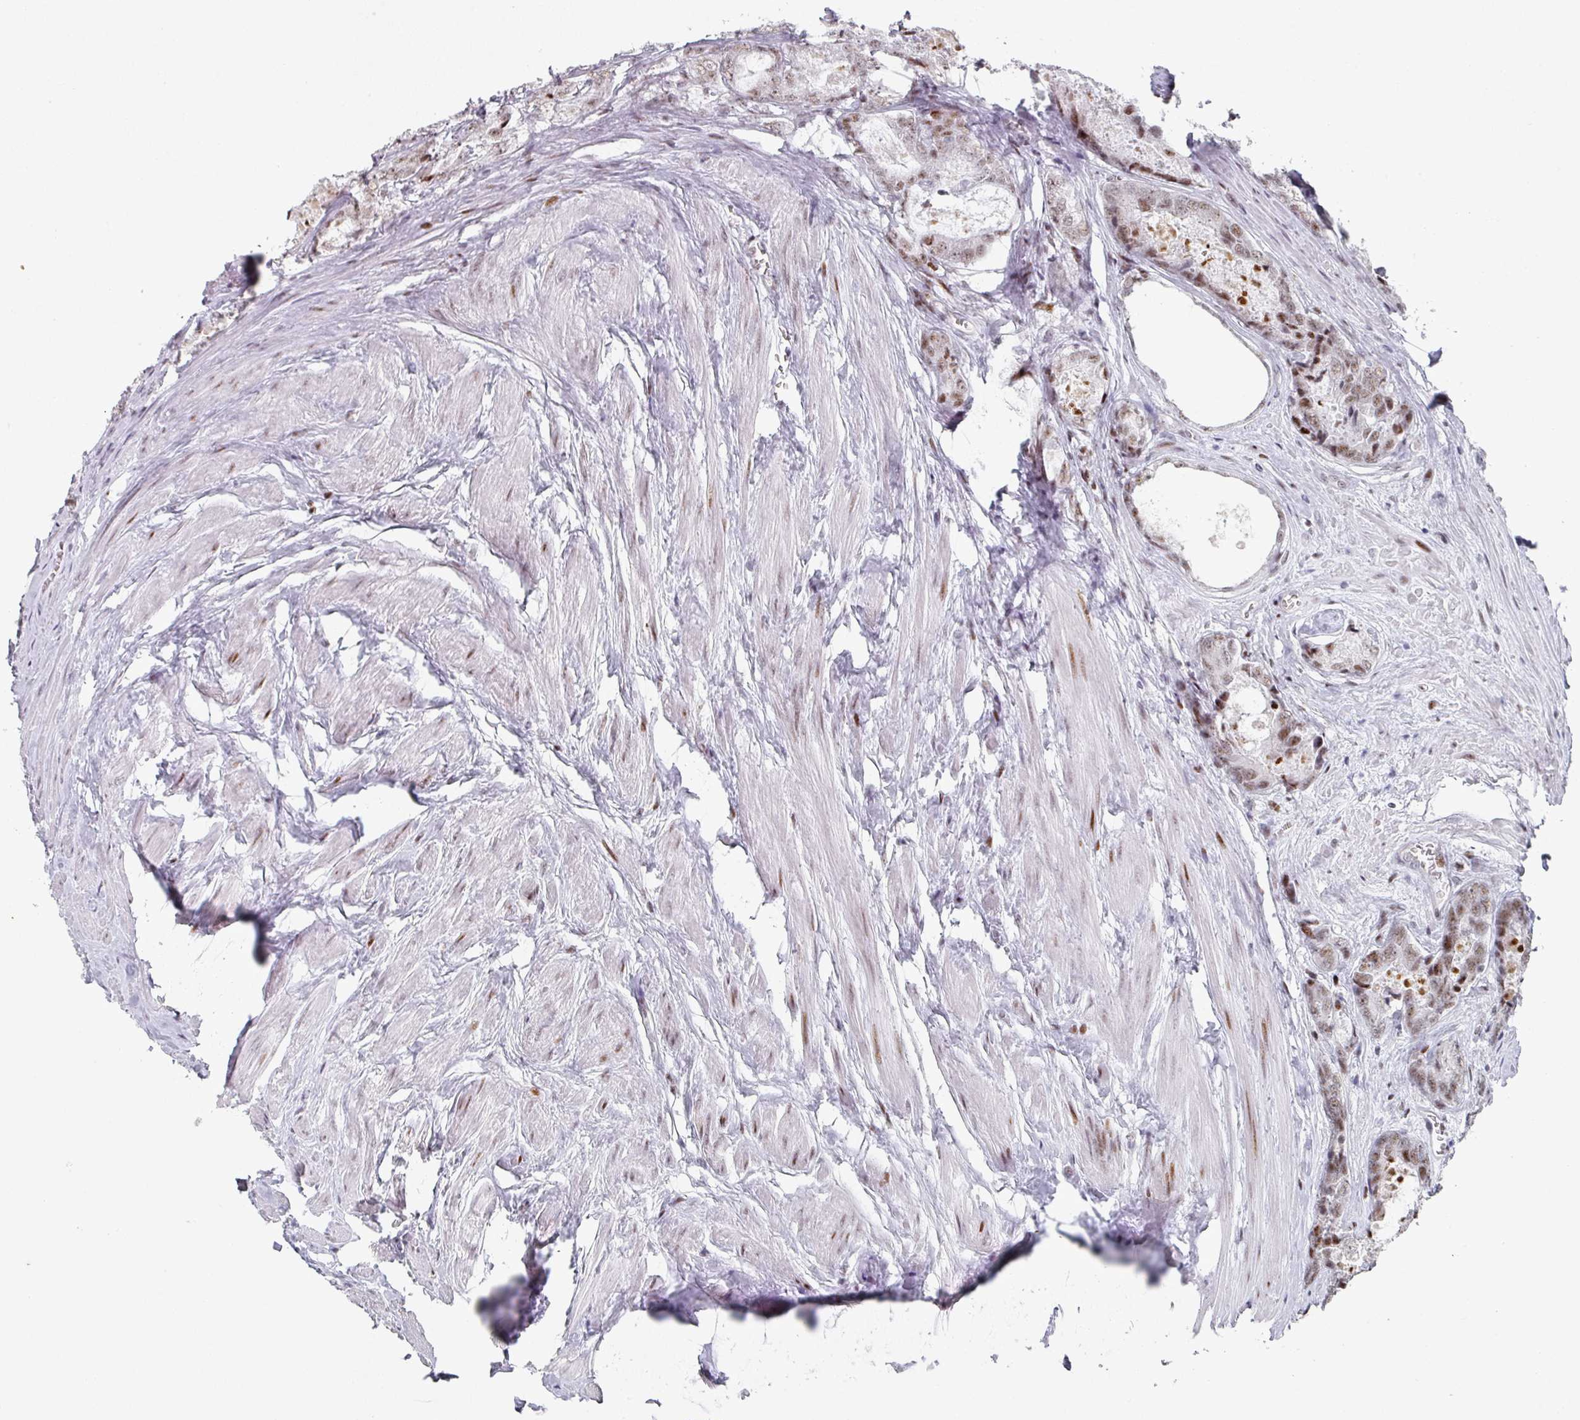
{"staining": {"intensity": "moderate", "quantity": ">75%", "location": "nuclear"}, "tissue": "prostate cancer", "cell_type": "Tumor cells", "image_type": "cancer", "snomed": [{"axis": "morphology", "description": "Adenocarcinoma, Low grade"}, {"axis": "topography", "description": "Prostate"}], "caption": "Prostate low-grade adenocarcinoma stained with a brown dye shows moderate nuclear positive positivity in approximately >75% of tumor cells.", "gene": "SF3B5", "patient": {"sex": "male", "age": 68}}